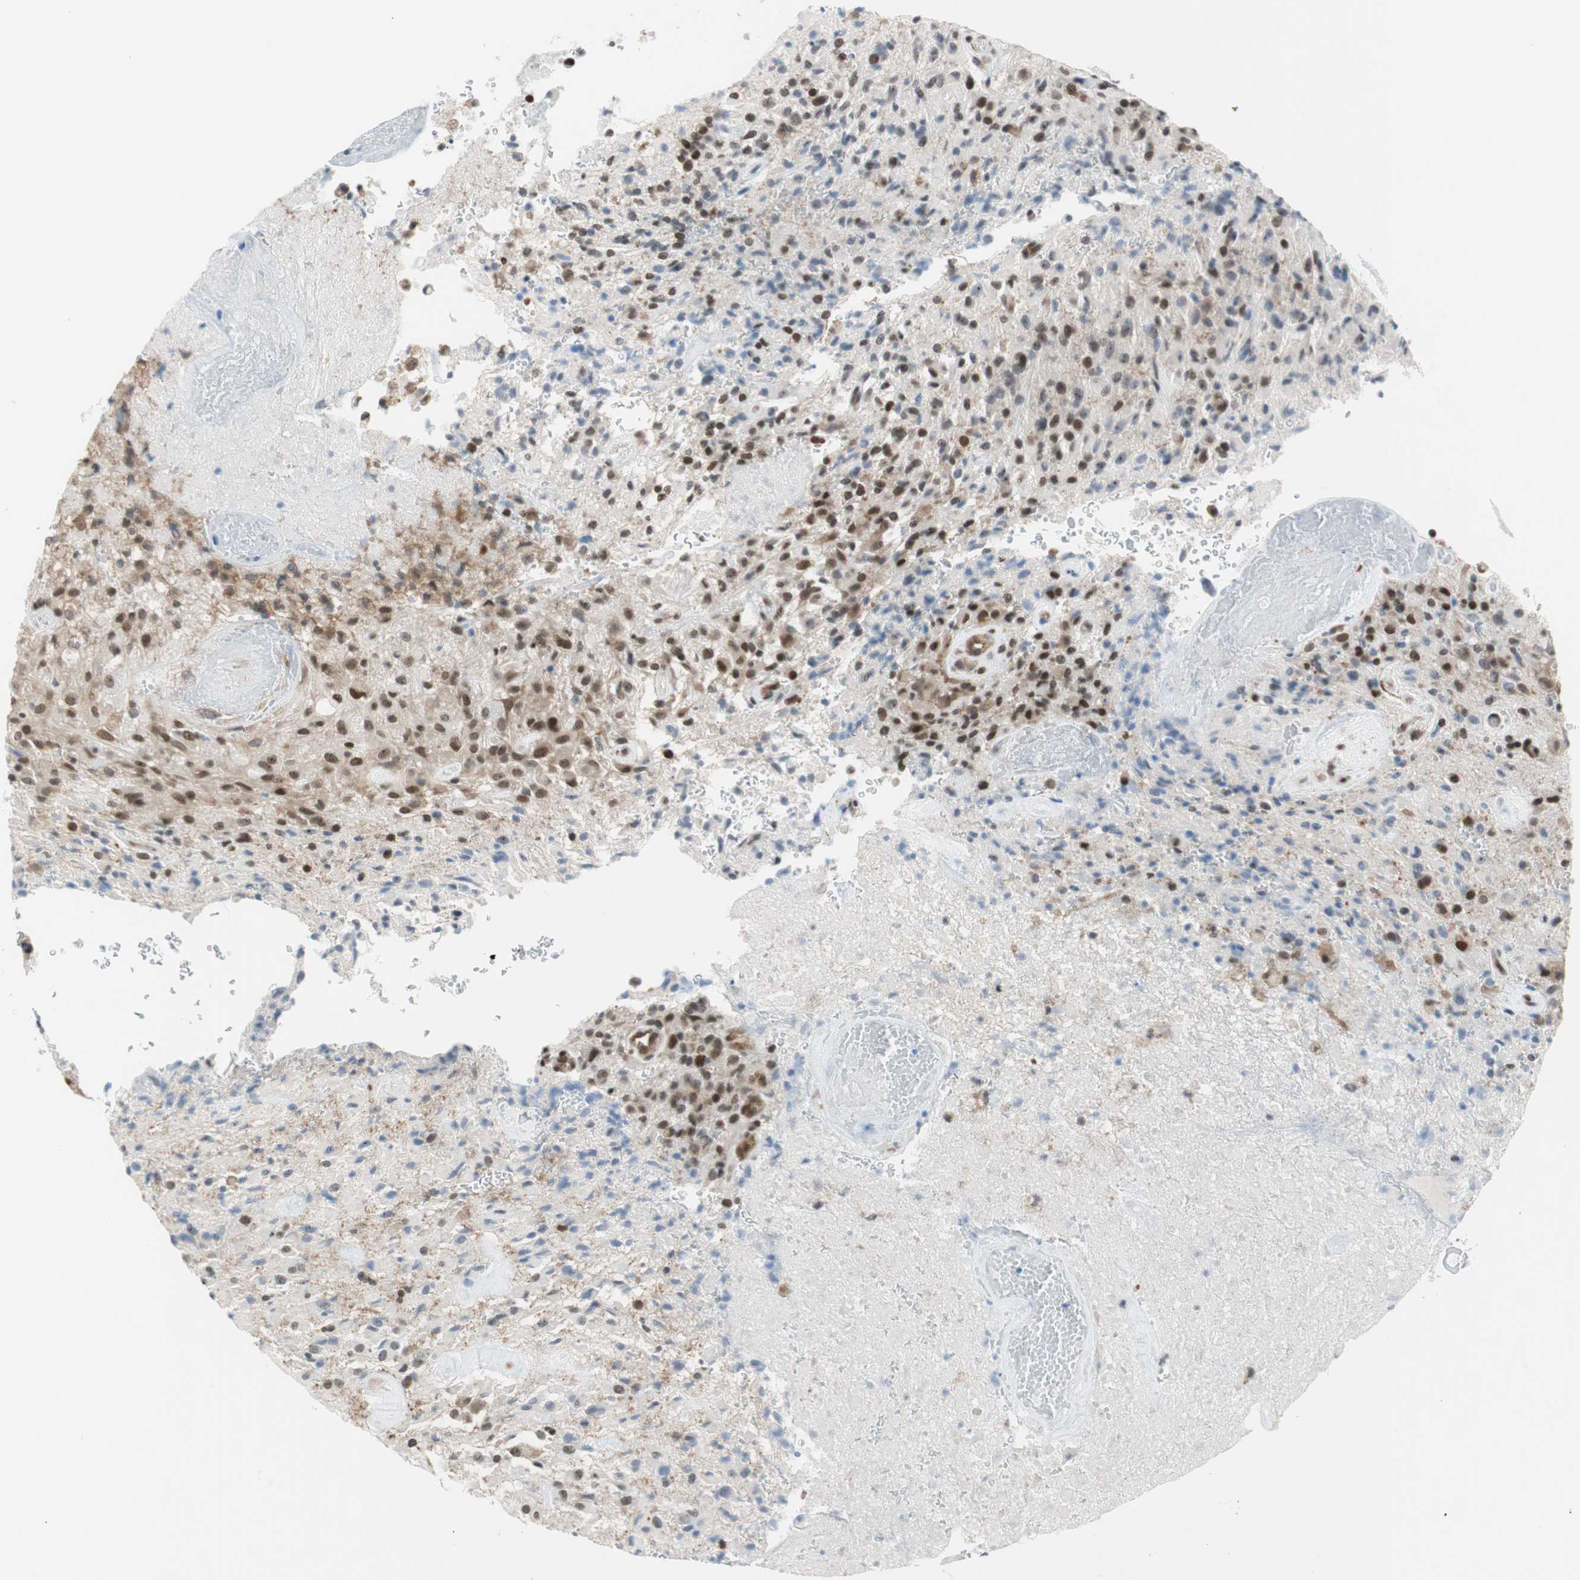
{"staining": {"intensity": "strong", "quantity": "25%-75%", "location": "nuclear"}, "tissue": "glioma", "cell_type": "Tumor cells", "image_type": "cancer", "snomed": [{"axis": "morphology", "description": "Glioma, malignant, High grade"}, {"axis": "topography", "description": "Brain"}], "caption": "Malignant glioma (high-grade) stained for a protein exhibits strong nuclear positivity in tumor cells. The protein is stained brown, and the nuclei are stained in blue (DAB (3,3'-diaminobenzidine) IHC with brightfield microscopy, high magnification).", "gene": "ZNF512B", "patient": {"sex": "male", "age": 71}}